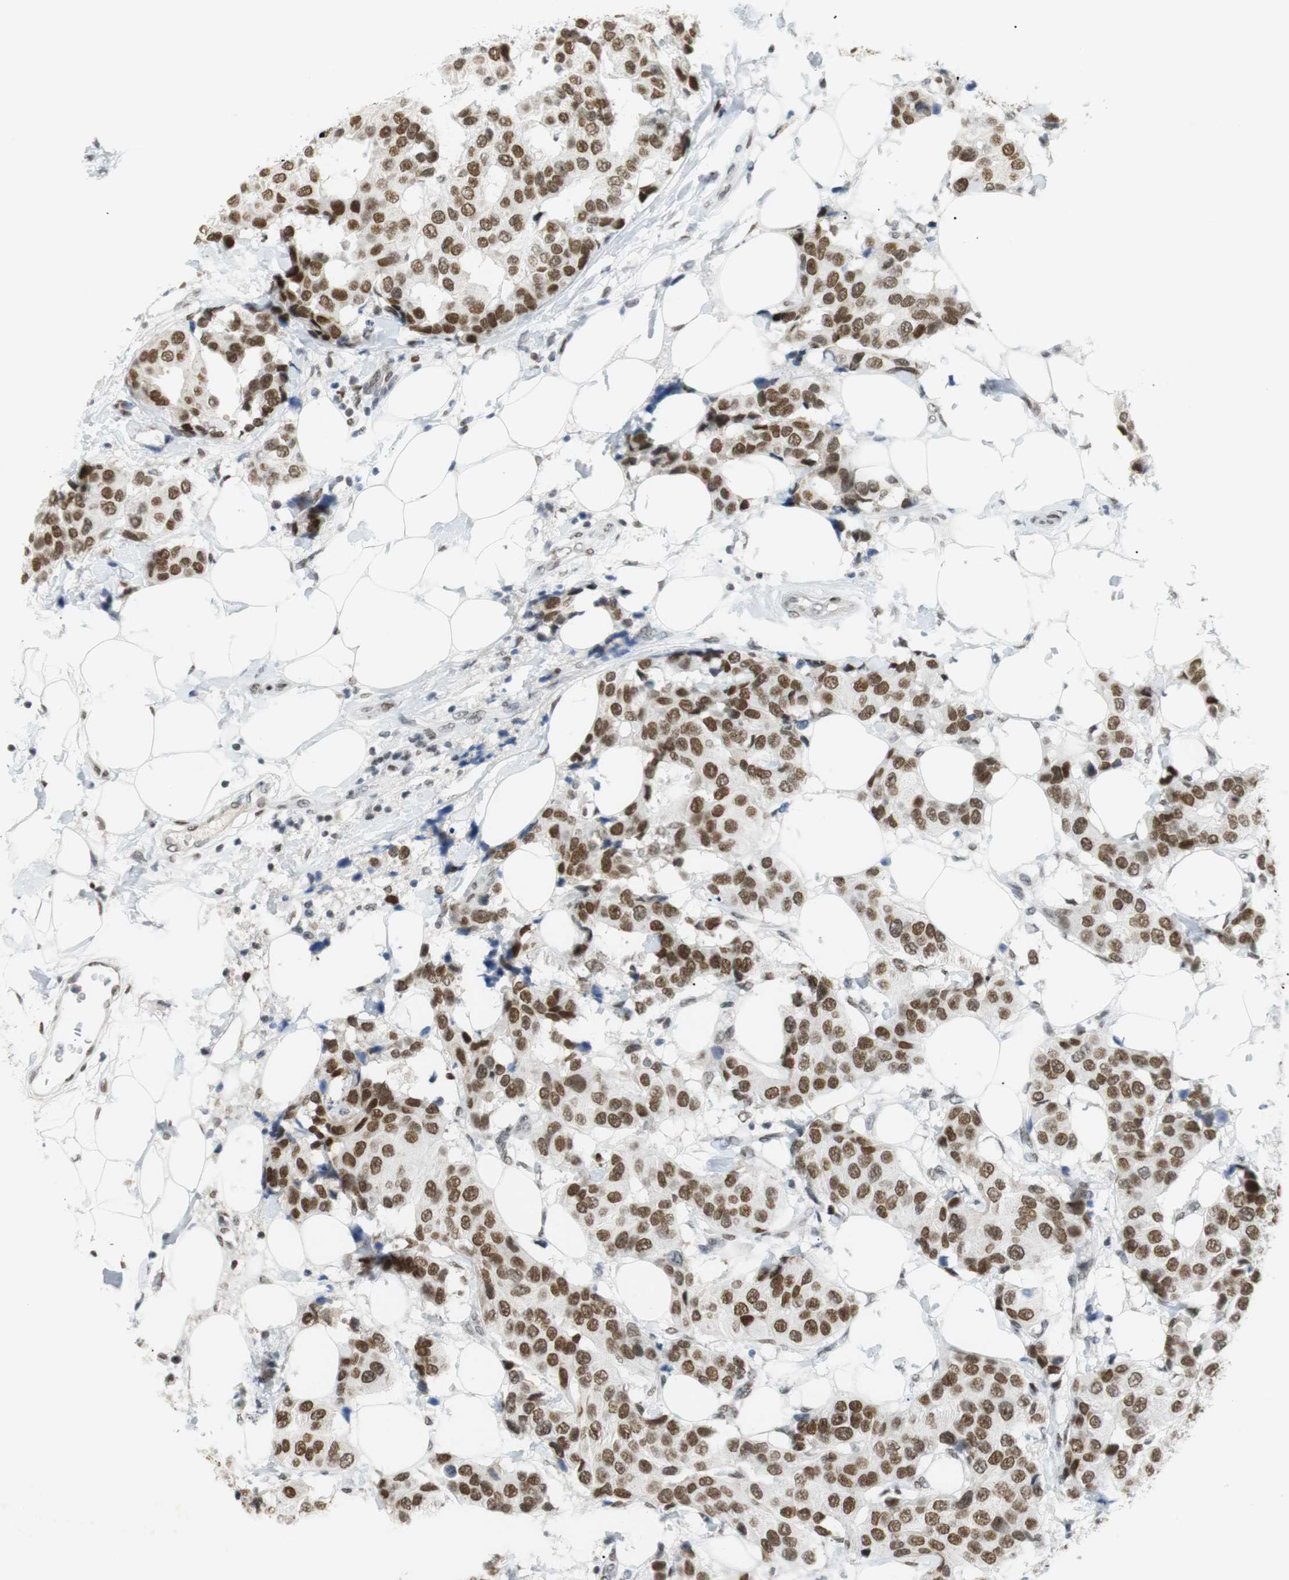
{"staining": {"intensity": "strong", "quantity": ">75%", "location": "nuclear"}, "tissue": "breast cancer", "cell_type": "Tumor cells", "image_type": "cancer", "snomed": [{"axis": "morphology", "description": "Normal tissue, NOS"}, {"axis": "morphology", "description": "Duct carcinoma"}, {"axis": "topography", "description": "Breast"}], "caption": "DAB immunohistochemical staining of breast cancer (invasive ductal carcinoma) demonstrates strong nuclear protein positivity in about >75% of tumor cells.", "gene": "BMI1", "patient": {"sex": "female", "age": 39}}